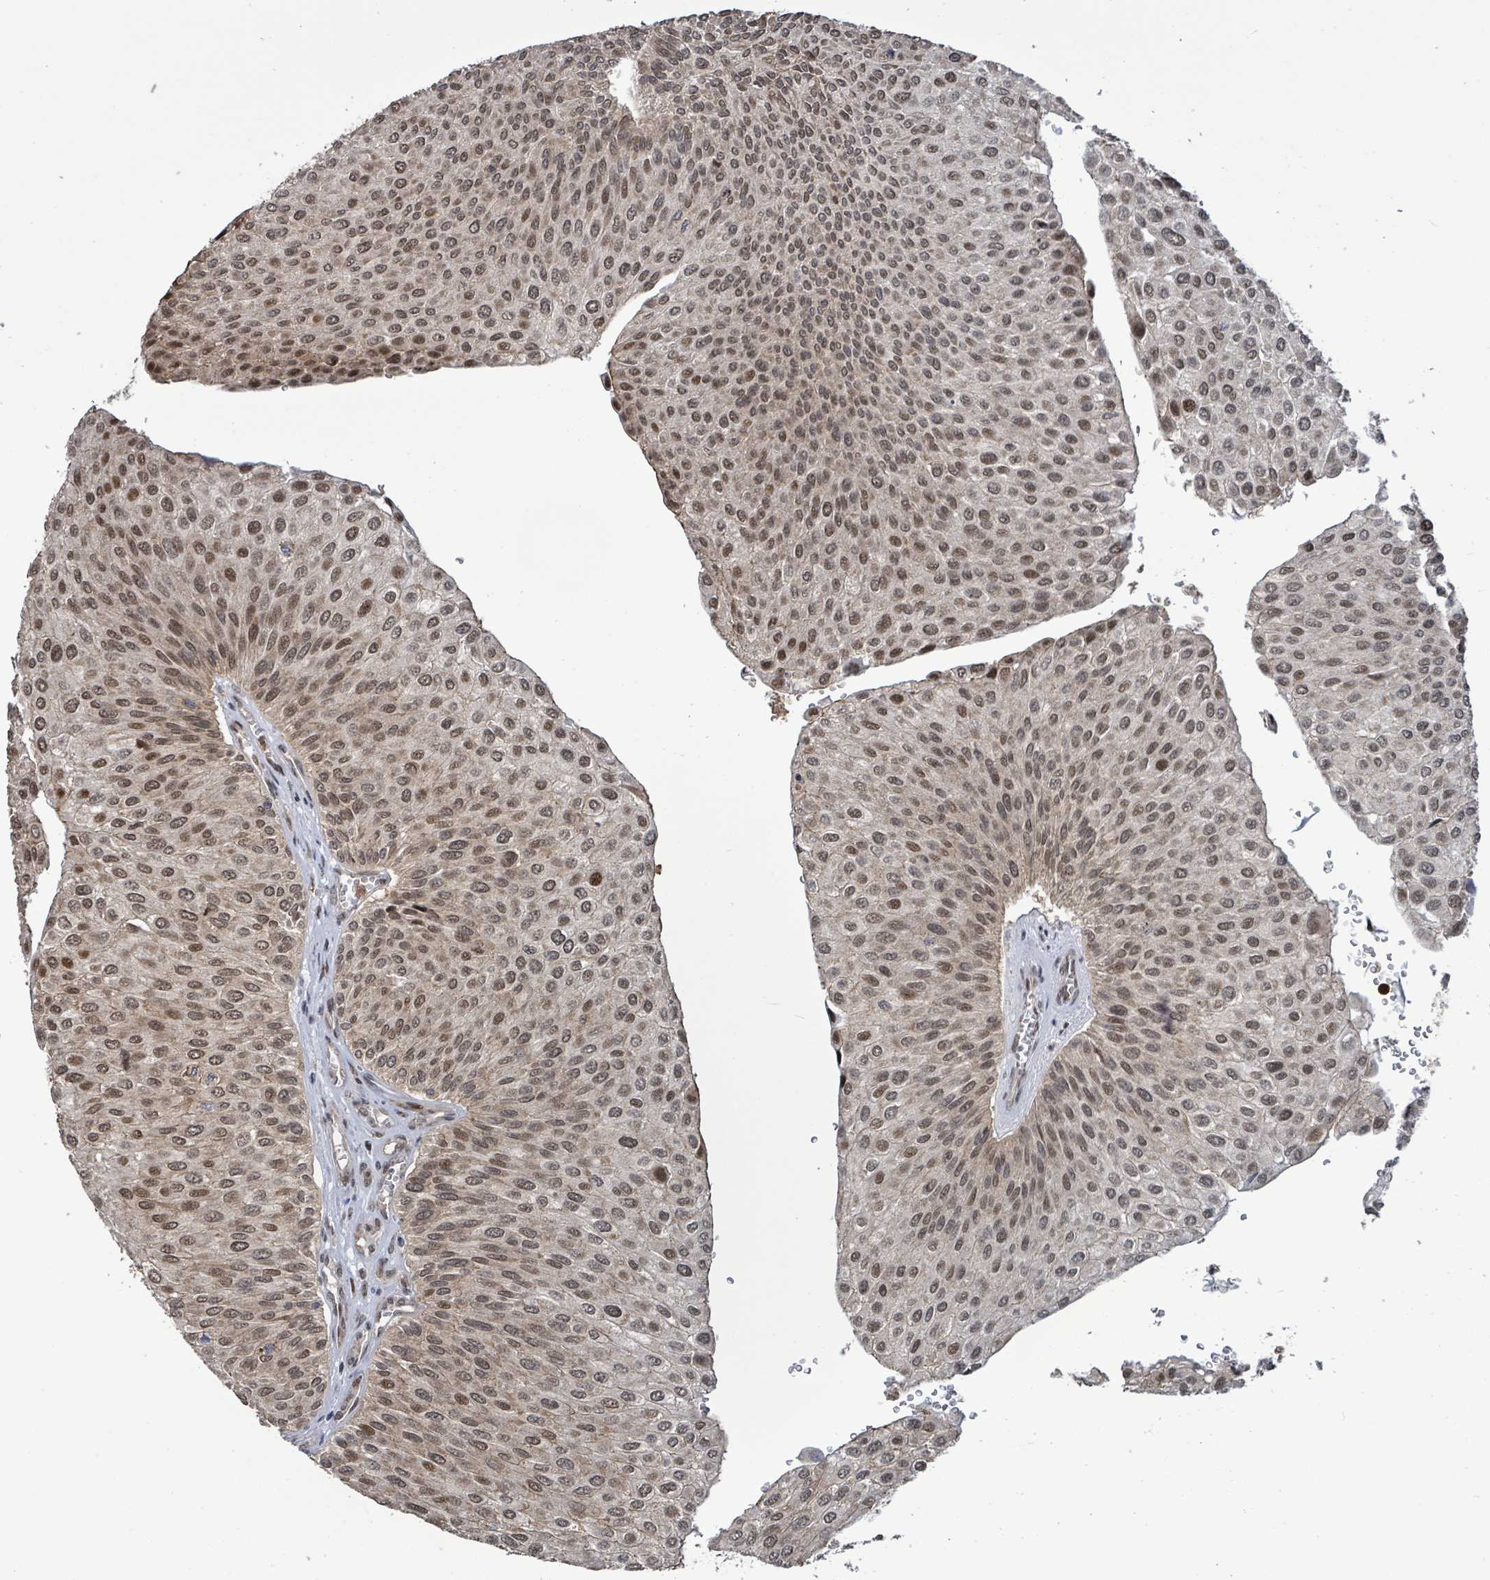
{"staining": {"intensity": "moderate", "quantity": ">75%", "location": "nuclear"}, "tissue": "urothelial cancer", "cell_type": "Tumor cells", "image_type": "cancer", "snomed": [{"axis": "morphology", "description": "Urothelial carcinoma, NOS"}, {"axis": "topography", "description": "Urinary bladder"}], "caption": "Approximately >75% of tumor cells in human urothelial cancer reveal moderate nuclear protein positivity as visualized by brown immunohistochemical staining.", "gene": "COQ6", "patient": {"sex": "male", "age": 67}}